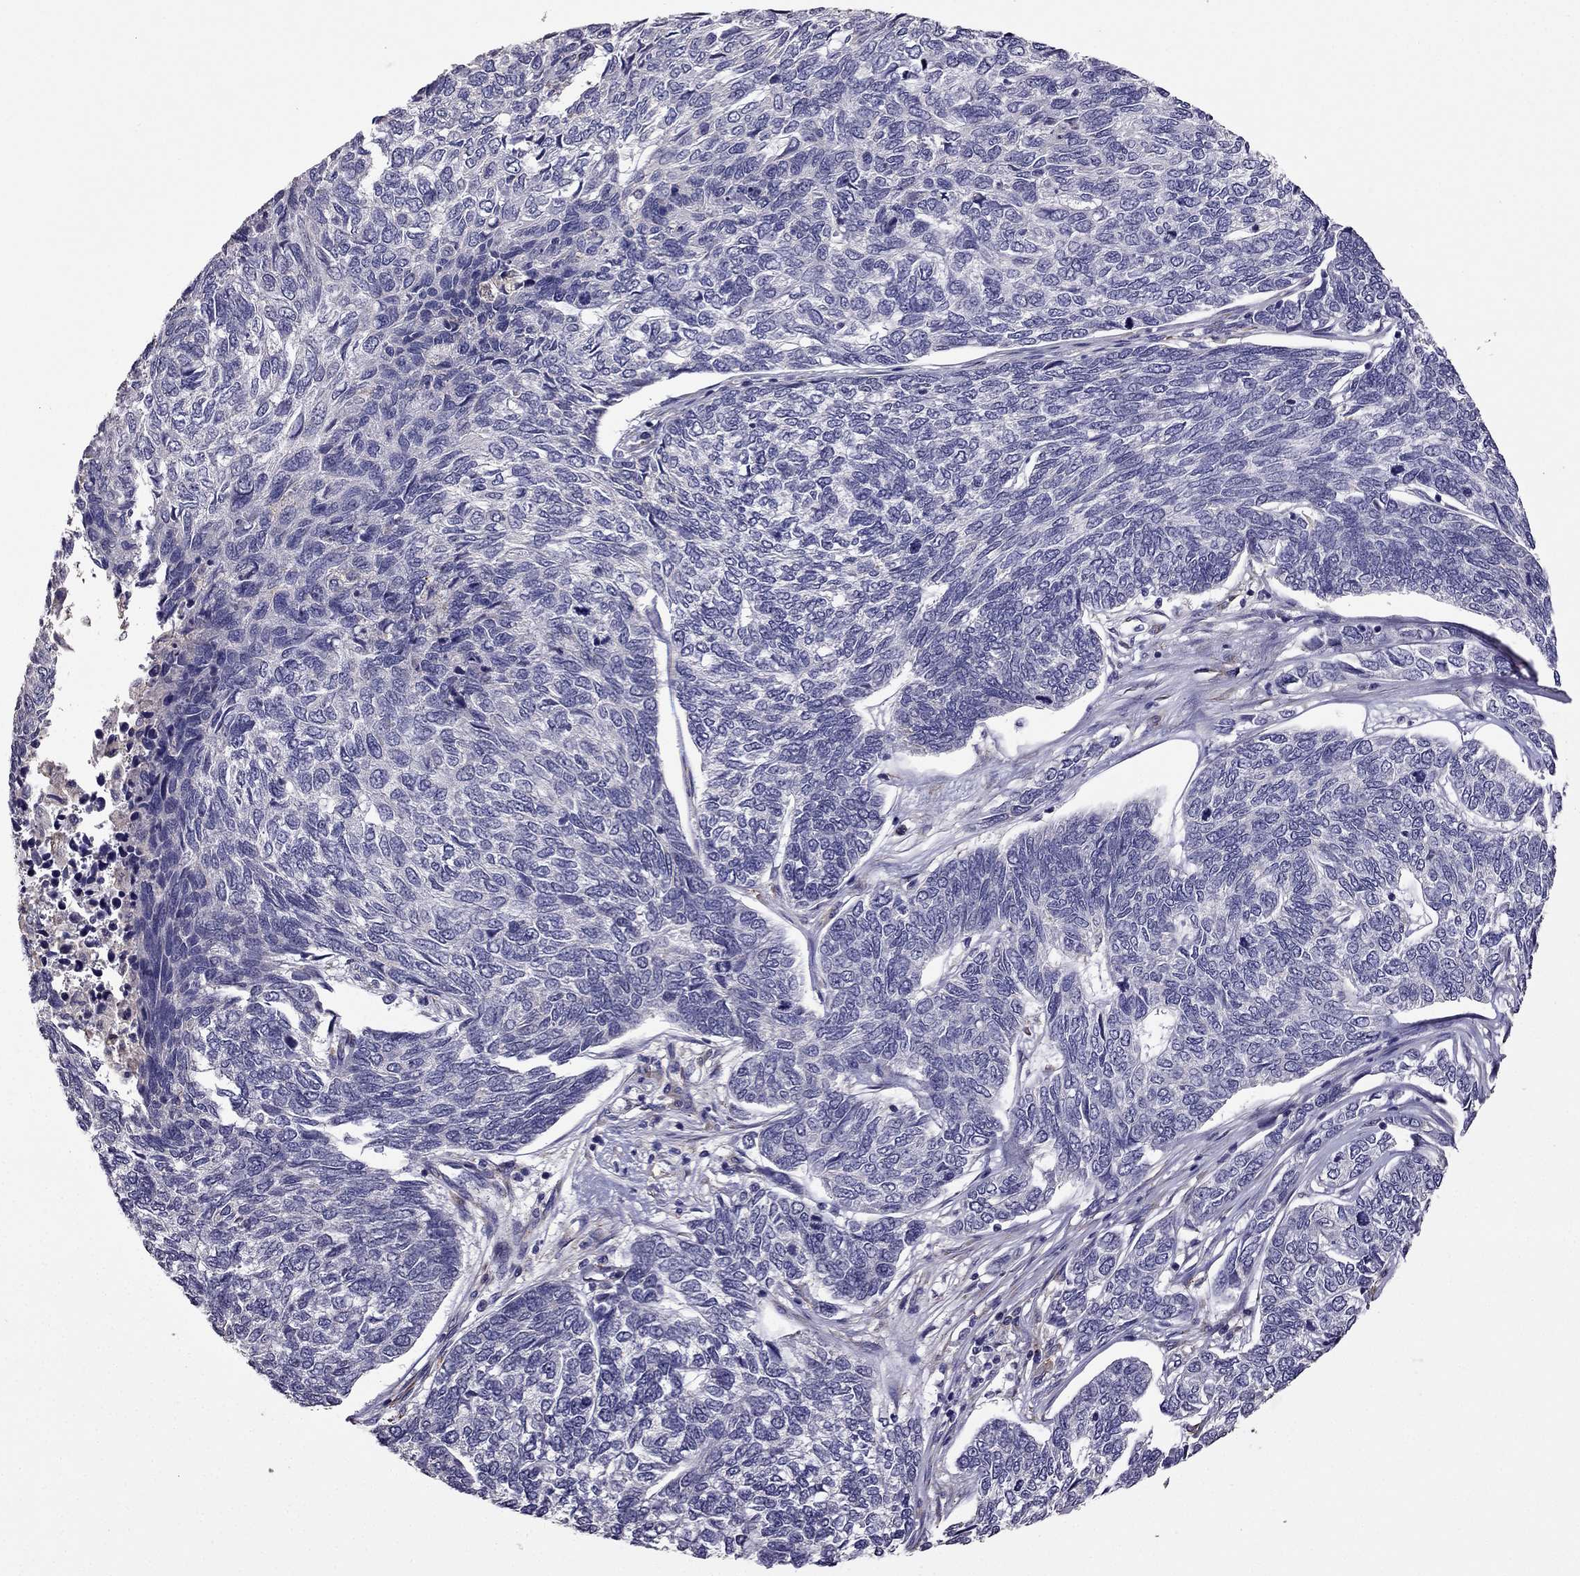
{"staining": {"intensity": "negative", "quantity": "none", "location": "none"}, "tissue": "skin cancer", "cell_type": "Tumor cells", "image_type": "cancer", "snomed": [{"axis": "morphology", "description": "Basal cell carcinoma"}, {"axis": "topography", "description": "Skin"}], "caption": "Tumor cells show no significant protein staining in skin cancer (basal cell carcinoma). (DAB IHC, high magnification).", "gene": "CDH9", "patient": {"sex": "female", "age": 65}}